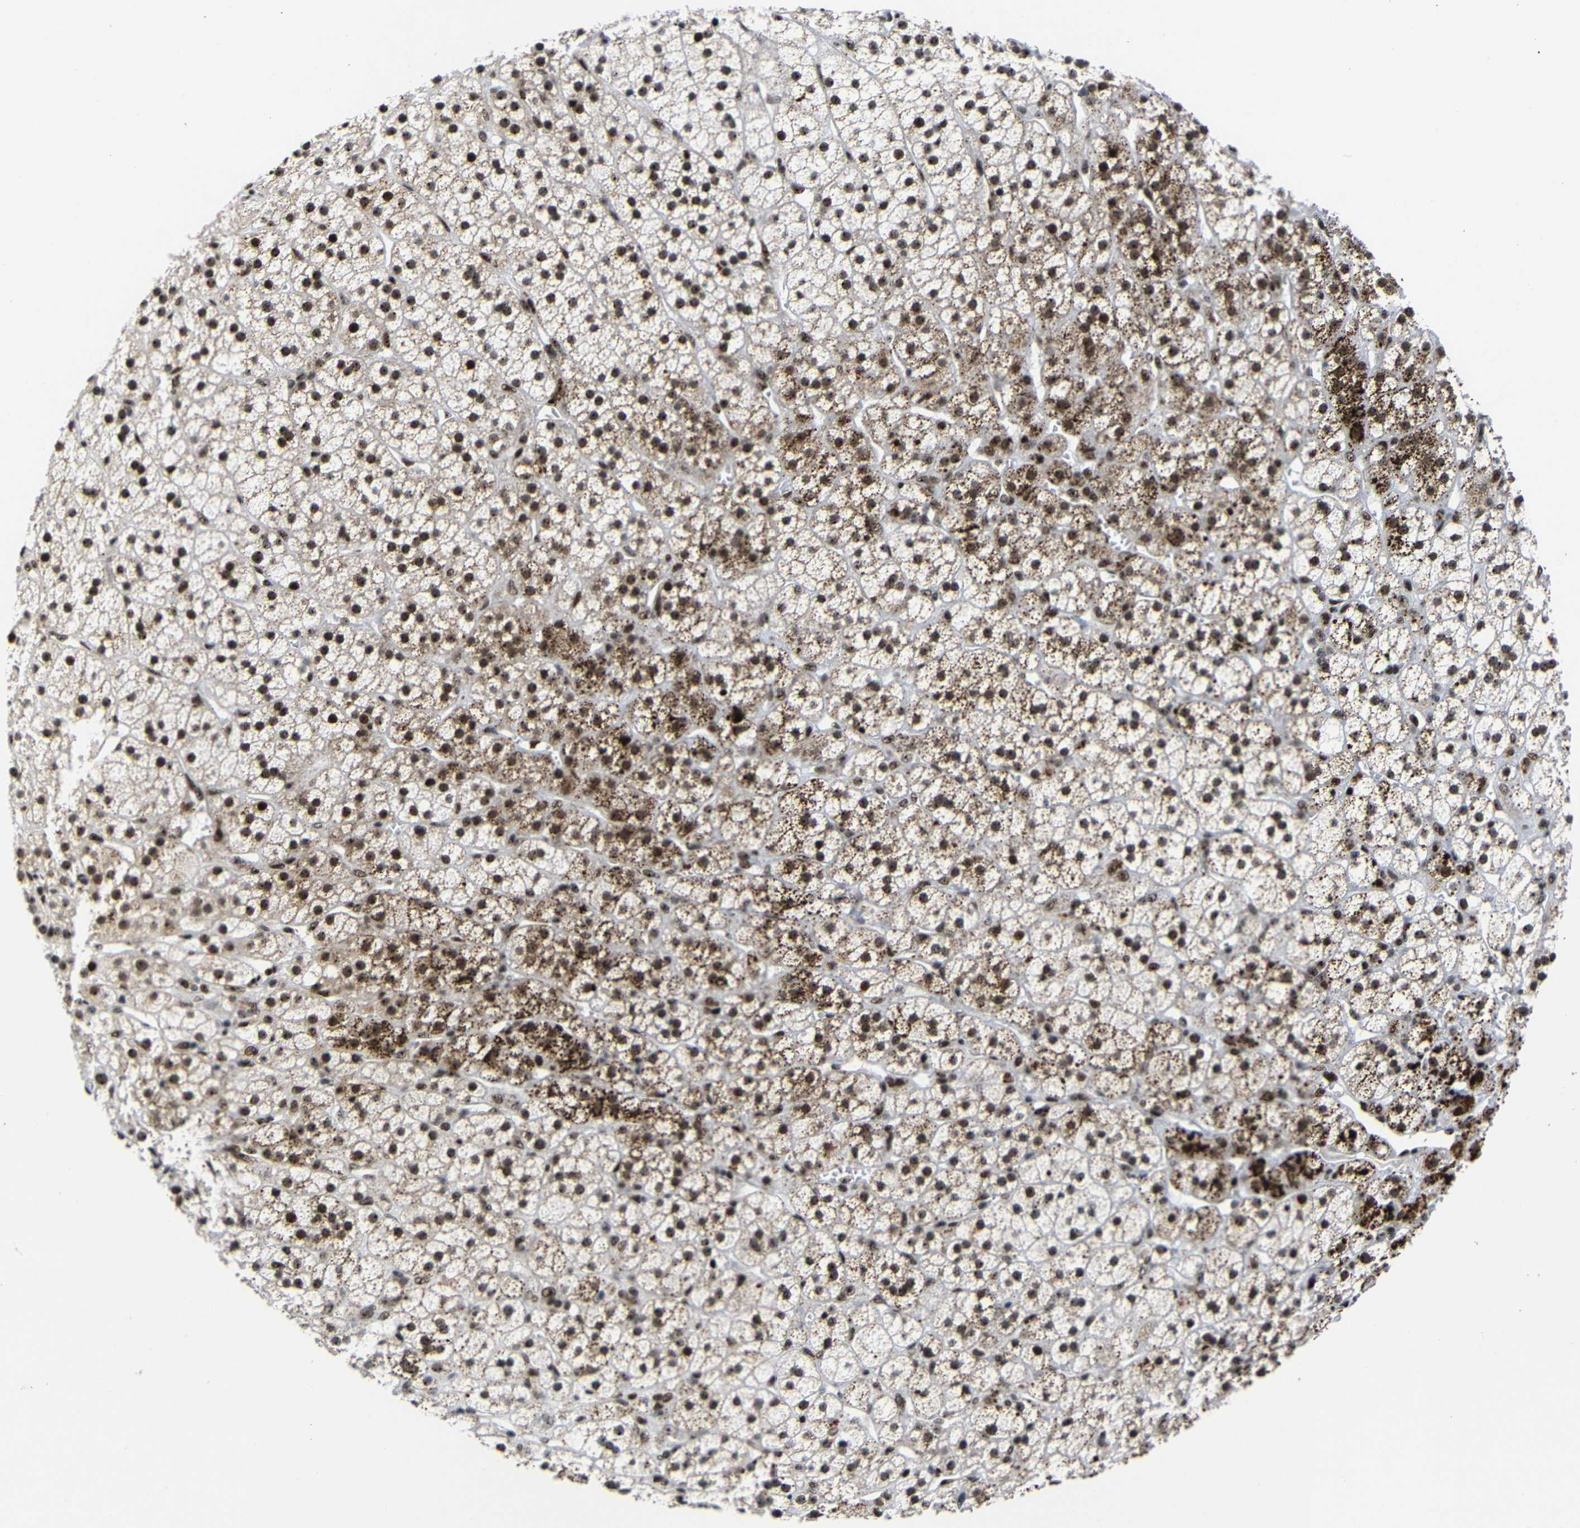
{"staining": {"intensity": "strong", "quantity": ">75%", "location": "cytoplasmic/membranous,nuclear"}, "tissue": "adrenal gland", "cell_type": "Glandular cells", "image_type": "normal", "snomed": [{"axis": "morphology", "description": "Normal tissue, NOS"}, {"axis": "topography", "description": "Adrenal gland"}], "caption": "Protein expression analysis of normal human adrenal gland reveals strong cytoplasmic/membranous,nuclear positivity in approximately >75% of glandular cells. (DAB IHC with brightfield microscopy, high magnification).", "gene": "SETDB2", "patient": {"sex": "male", "age": 56}}